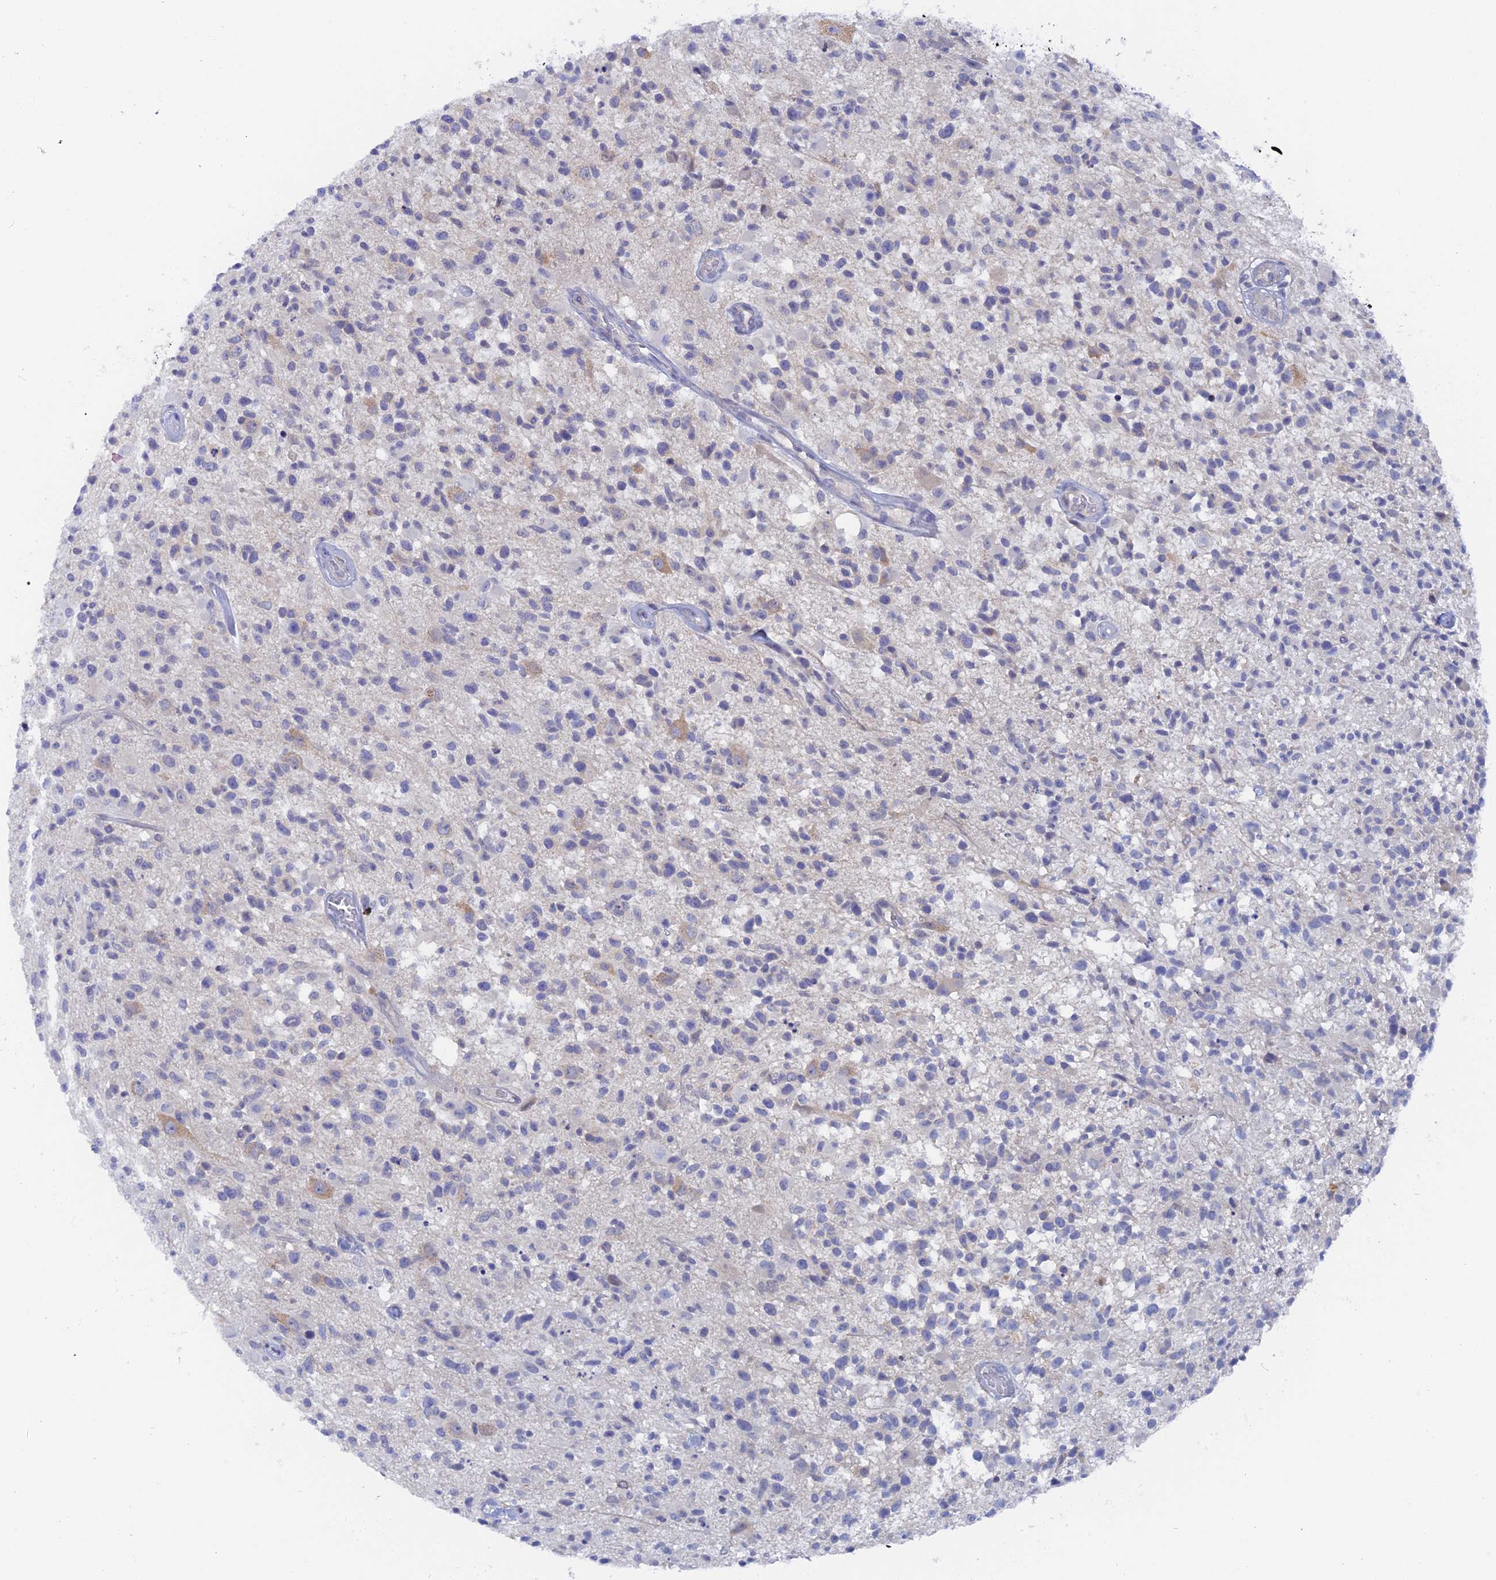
{"staining": {"intensity": "negative", "quantity": "none", "location": "none"}, "tissue": "glioma", "cell_type": "Tumor cells", "image_type": "cancer", "snomed": [{"axis": "morphology", "description": "Glioma, malignant, High grade"}, {"axis": "morphology", "description": "Glioblastoma, NOS"}, {"axis": "topography", "description": "Brain"}], "caption": "Immunohistochemistry (IHC) micrograph of human glioma stained for a protein (brown), which exhibits no expression in tumor cells.", "gene": "DACT3", "patient": {"sex": "male", "age": 60}}